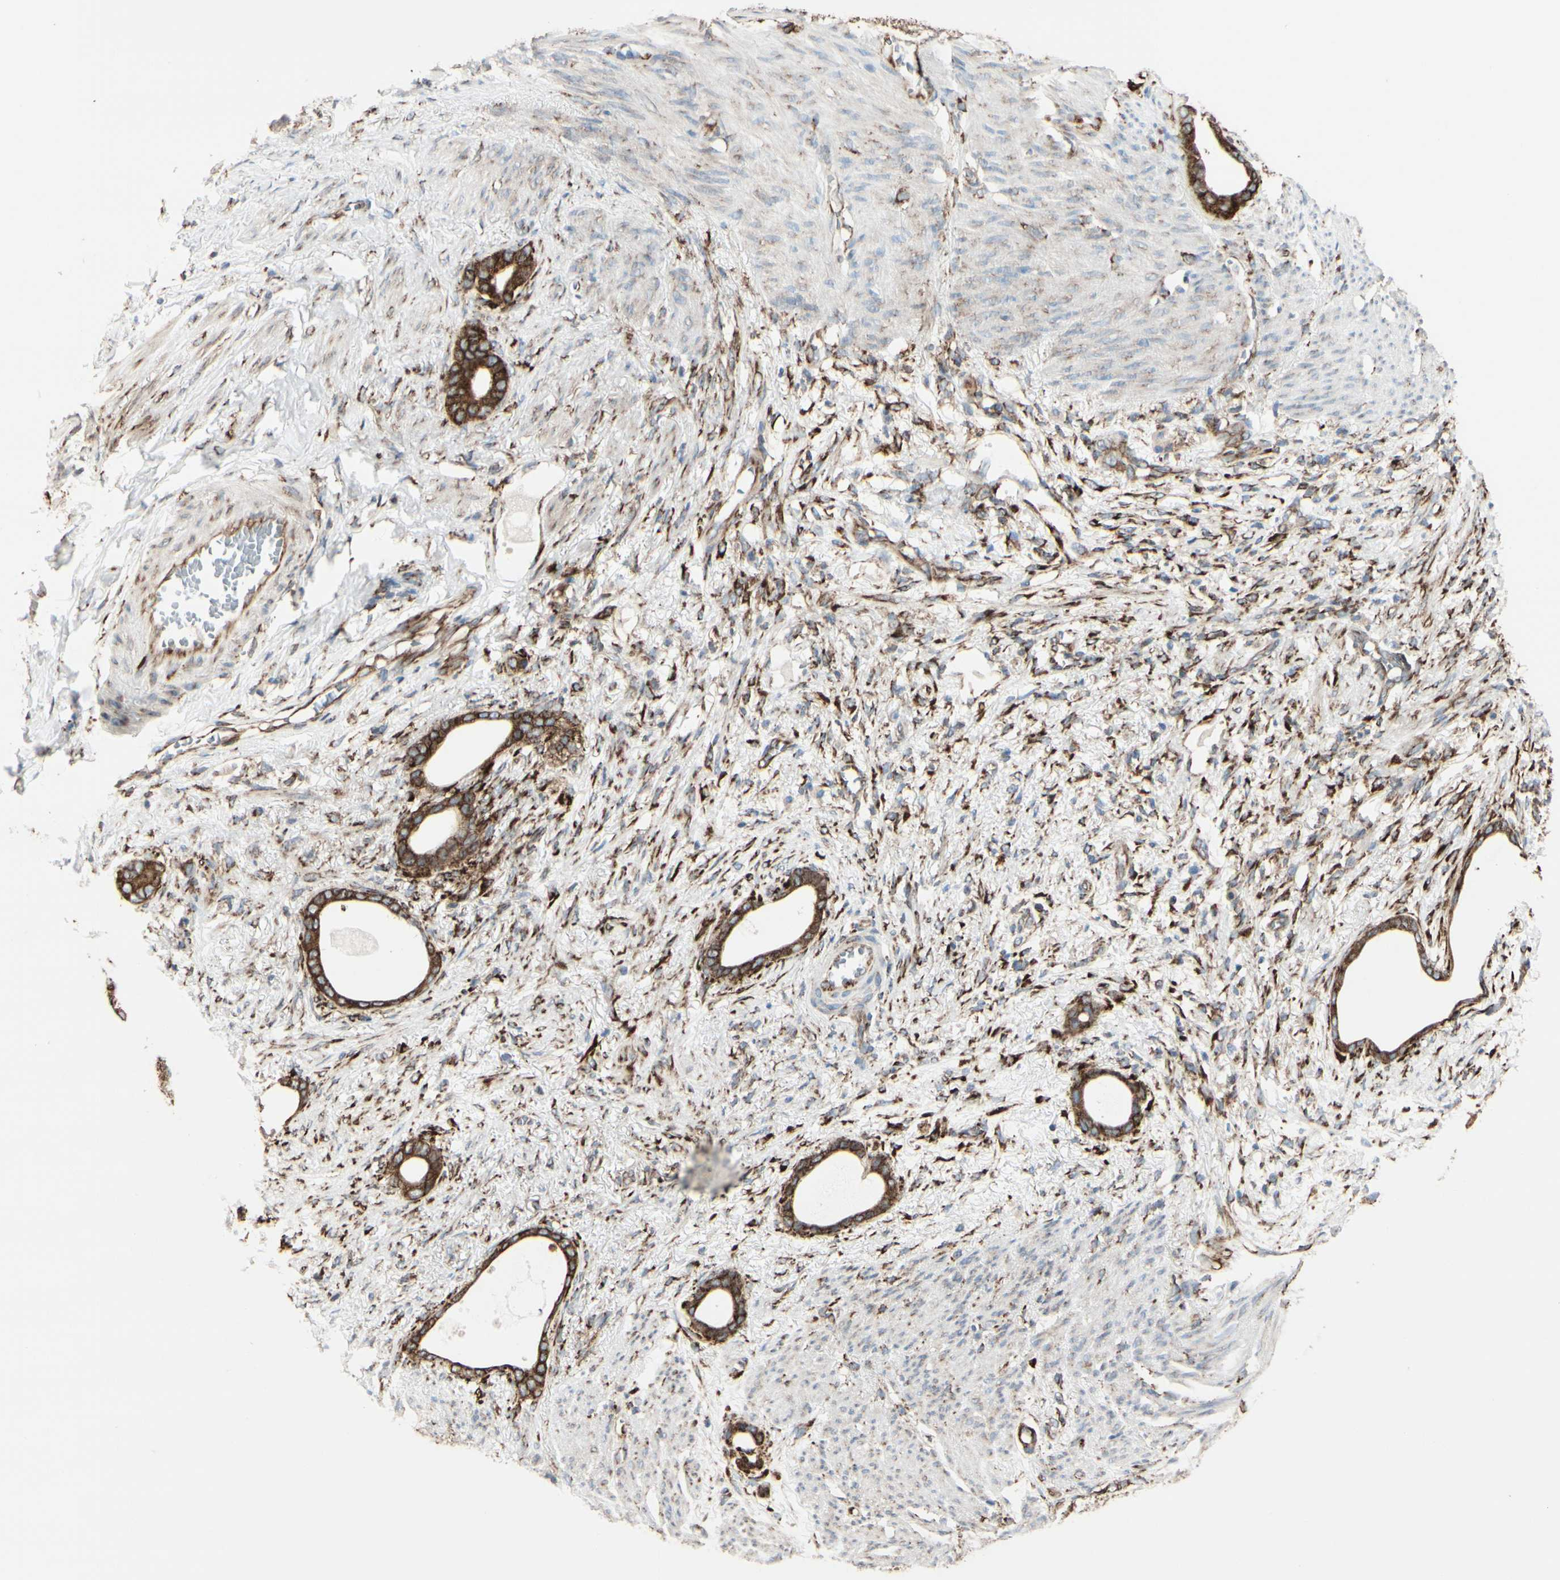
{"staining": {"intensity": "strong", "quantity": ">75%", "location": "cytoplasmic/membranous"}, "tissue": "stomach cancer", "cell_type": "Tumor cells", "image_type": "cancer", "snomed": [{"axis": "morphology", "description": "Adenocarcinoma, NOS"}, {"axis": "topography", "description": "Stomach"}], "caption": "Stomach cancer stained with DAB immunohistochemistry reveals high levels of strong cytoplasmic/membranous staining in approximately >75% of tumor cells. (Brightfield microscopy of DAB IHC at high magnification).", "gene": "RRBP1", "patient": {"sex": "female", "age": 75}}